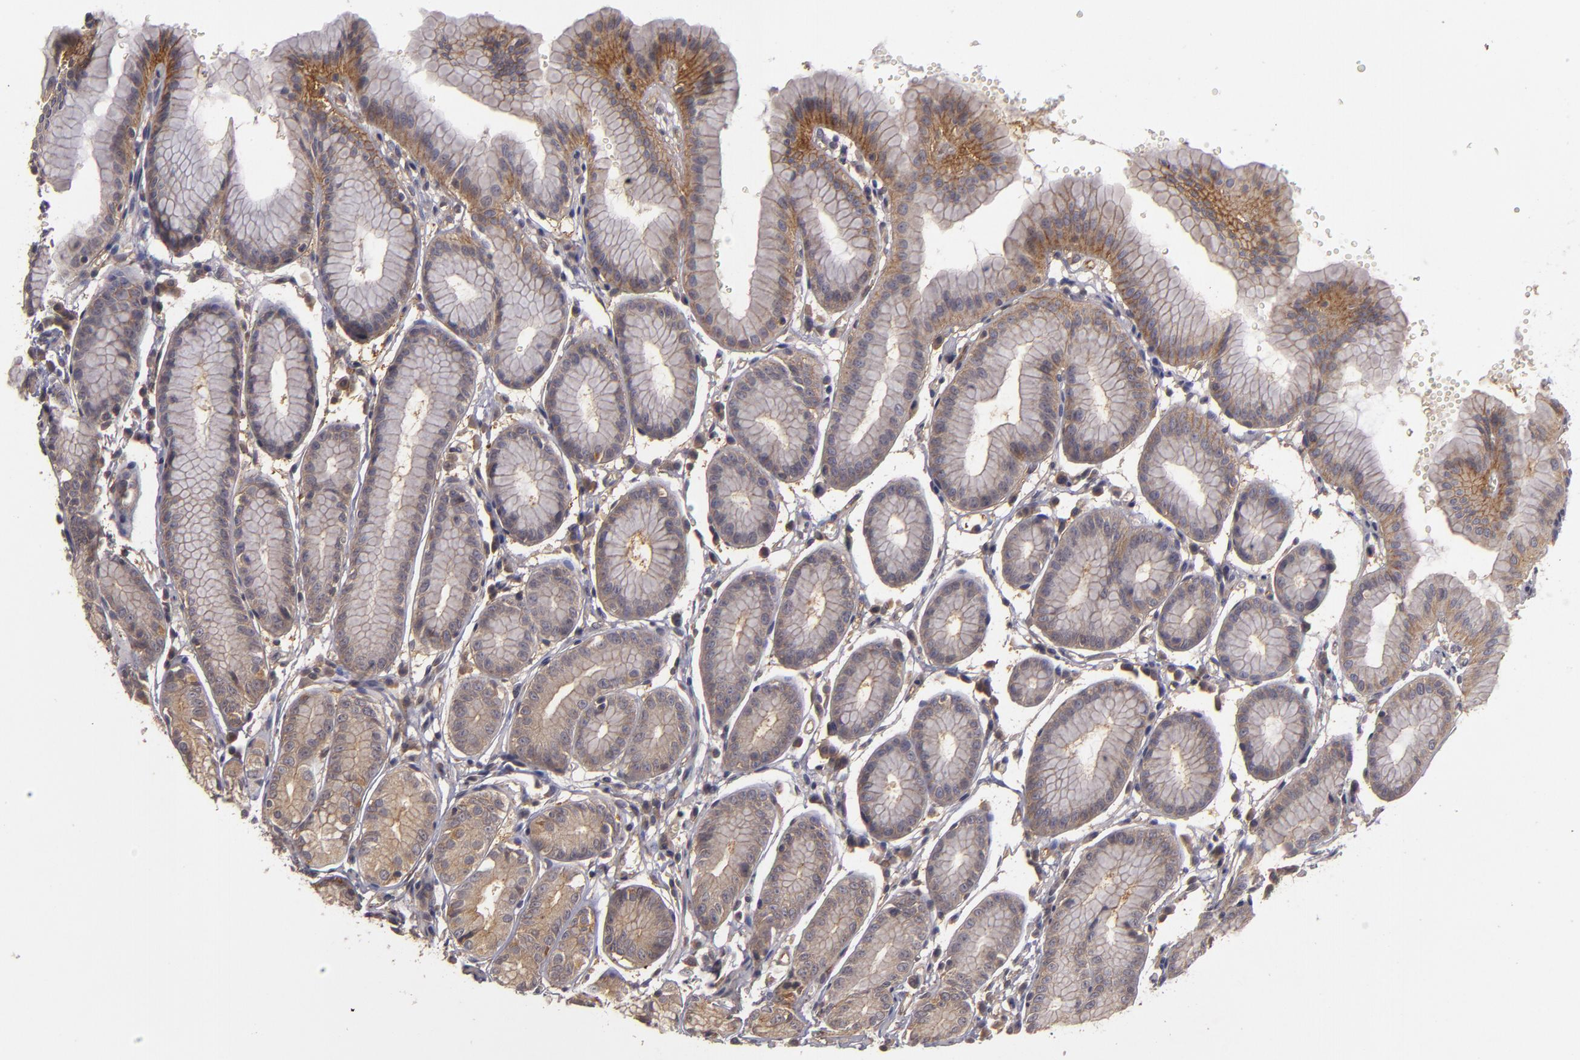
{"staining": {"intensity": "strong", "quantity": ">75%", "location": "cytoplasmic/membranous"}, "tissue": "stomach", "cell_type": "Glandular cells", "image_type": "normal", "snomed": [{"axis": "morphology", "description": "Normal tissue, NOS"}, {"axis": "topography", "description": "Stomach"}], "caption": "This is a micrograph of IHC staining of unremarkable stomach, which shows strong positivity in the cytoplasmic/membranous of glandular cells.", "gene": "HRAS", "patient": {"sex": "male", "age": 42}}